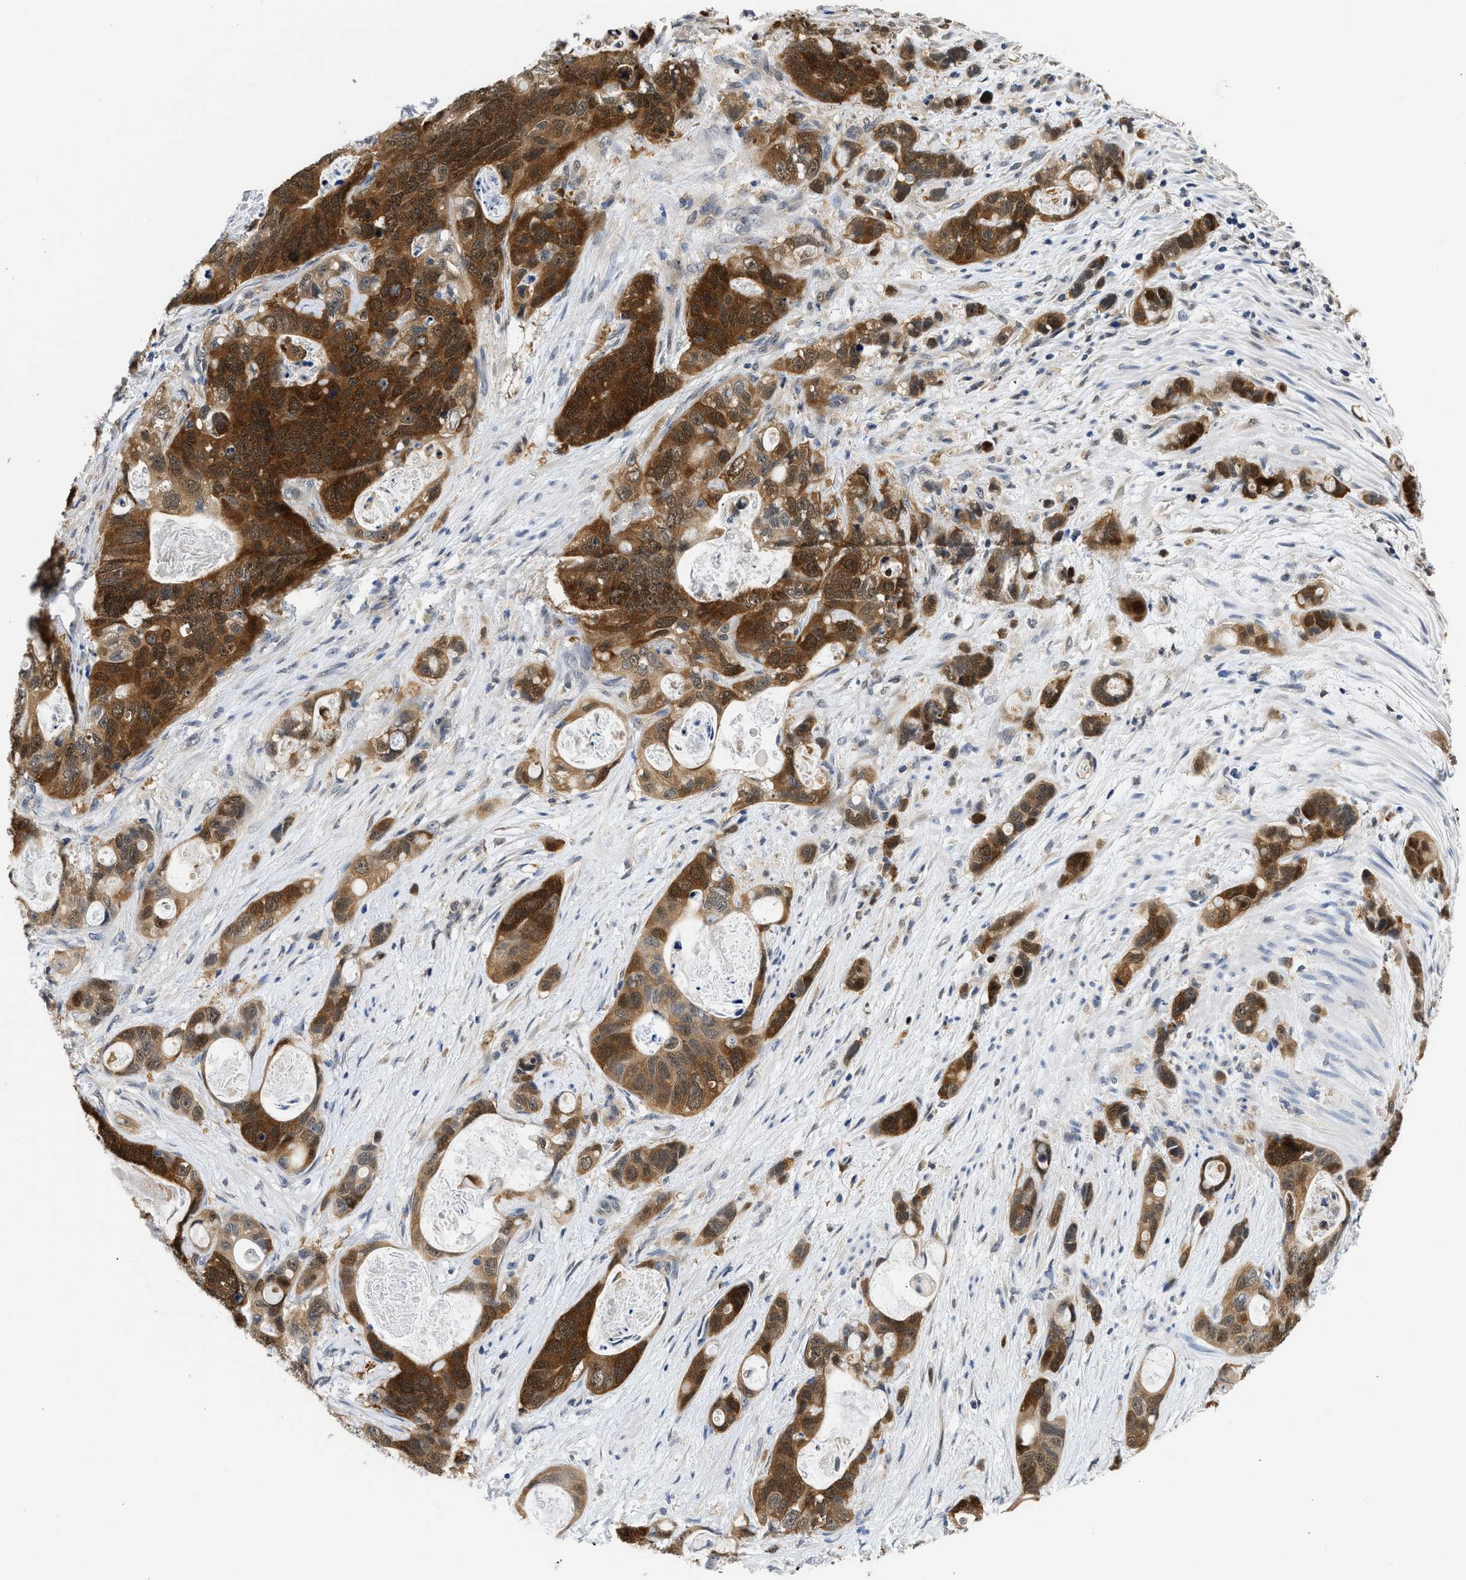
{"staining": {"intensity": "strong", "quantity": ">75%", "location": "cytoplasmic/membranous"}, "tissue": "stomach cancer", "cell_type": "Tumor cells", "image_type": "cancer", "snomed": [{"axis": "morphology", "description": "Normal tissue, NOS"}, {"axis": "morphology", "description": "Adenocarcinoma, NOS"}, {"axis": "topography", "description": "Stomach"}], "caption": "Immunohistochemistry photomicrograph of human stomach cancer (adenocarcinoma) stained for a protein (brown), which demonstrates high levels of strong cytoplasmic/membranous positivity in about >75% of tumor cells.", "gene": "XPO5", "patient": {"sex": "female", "age": 89}}